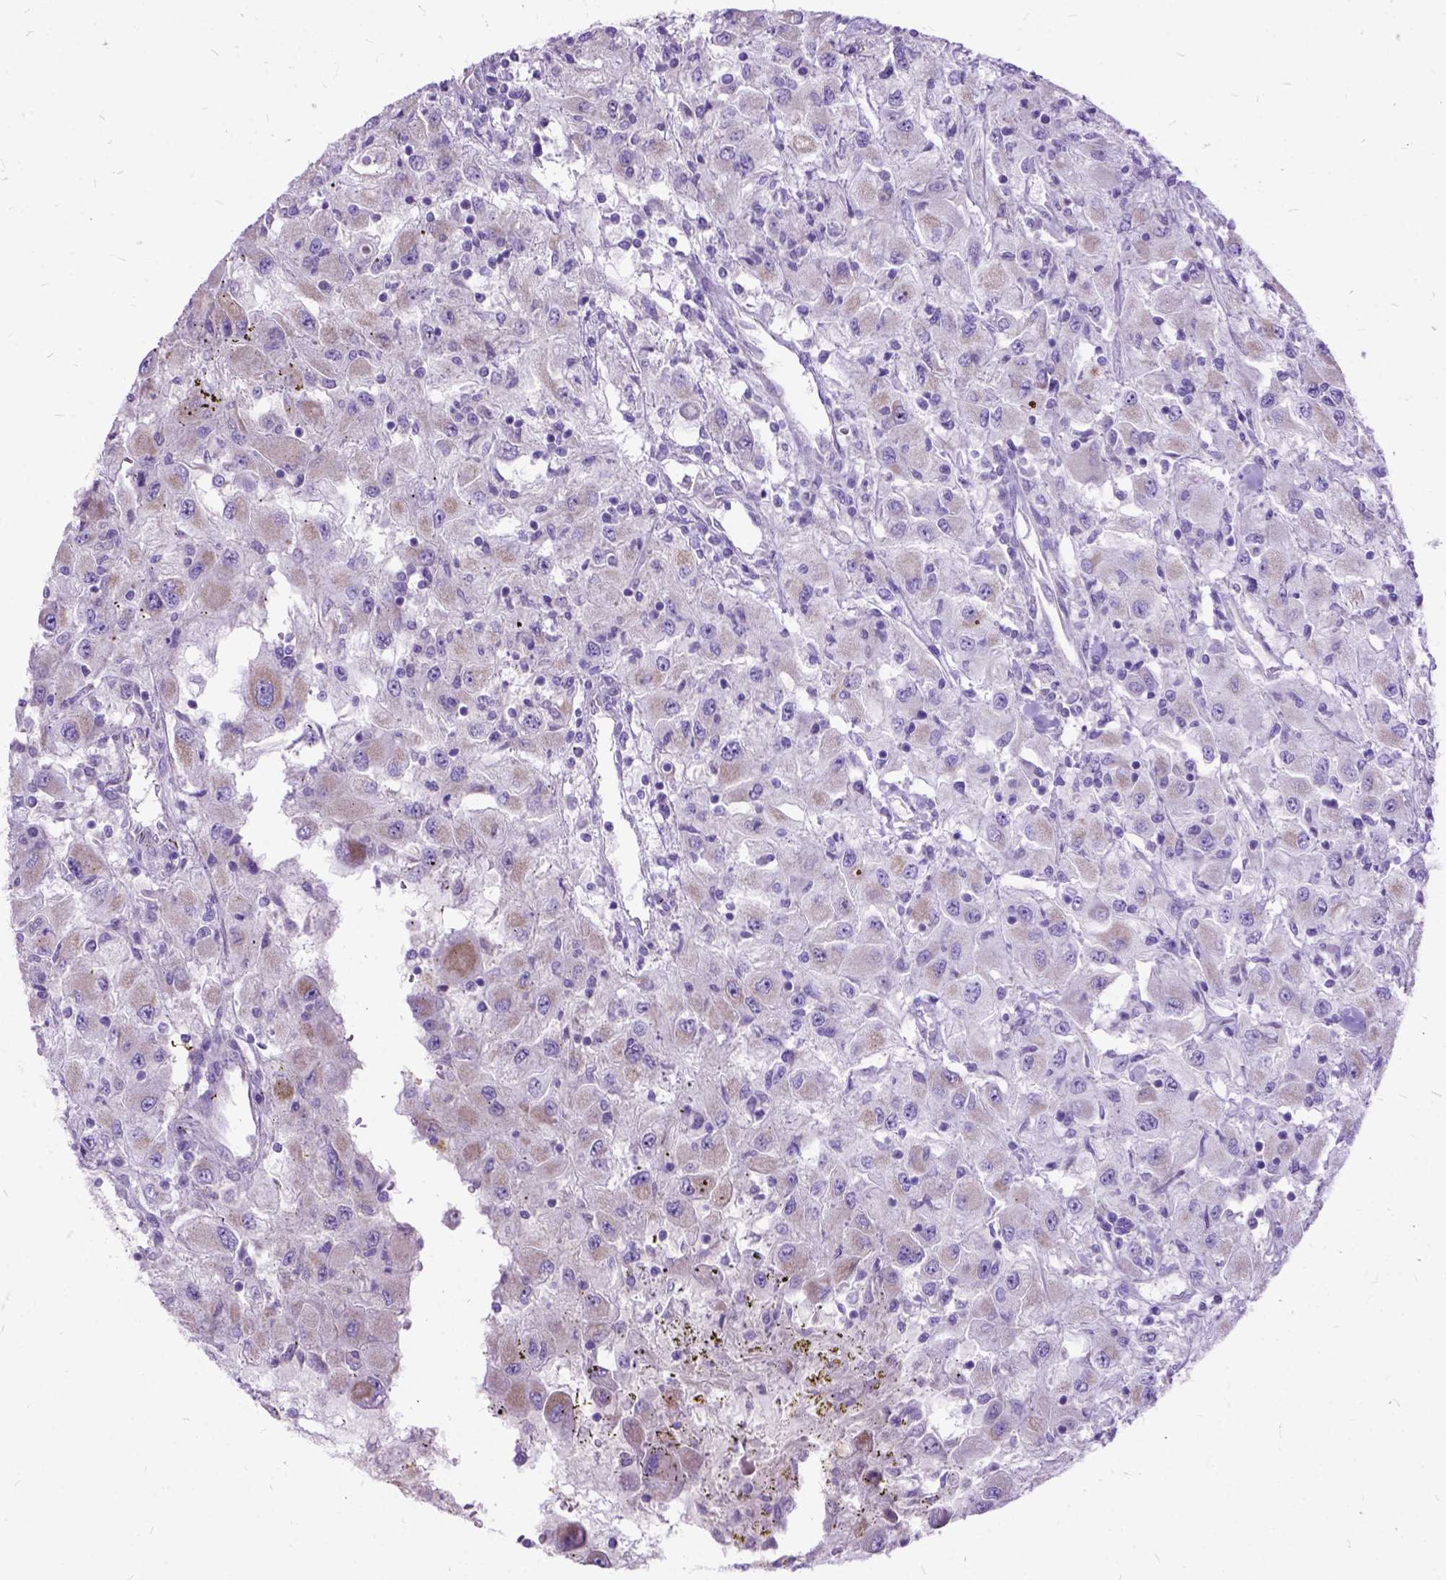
{"staining": {"intensity": "weak", "quantity": "<25%", "location": "cytoplasmic/membranous"}, "tissue": "renal cancer", "cell_type": "Tumor cells", "image_type": "cancer", "snomed": [{"axis": "morphology", "description": "Adenocarcinoma, NOS"}, {"axis": "topography", "description": "Kidney"}], "caption": "Adenocarcinoma (renal) stained for a protein using IHC displays no expression tumor cells.", "gene": "CTAG2", "patient": {"sex": "female", "age": 67}}